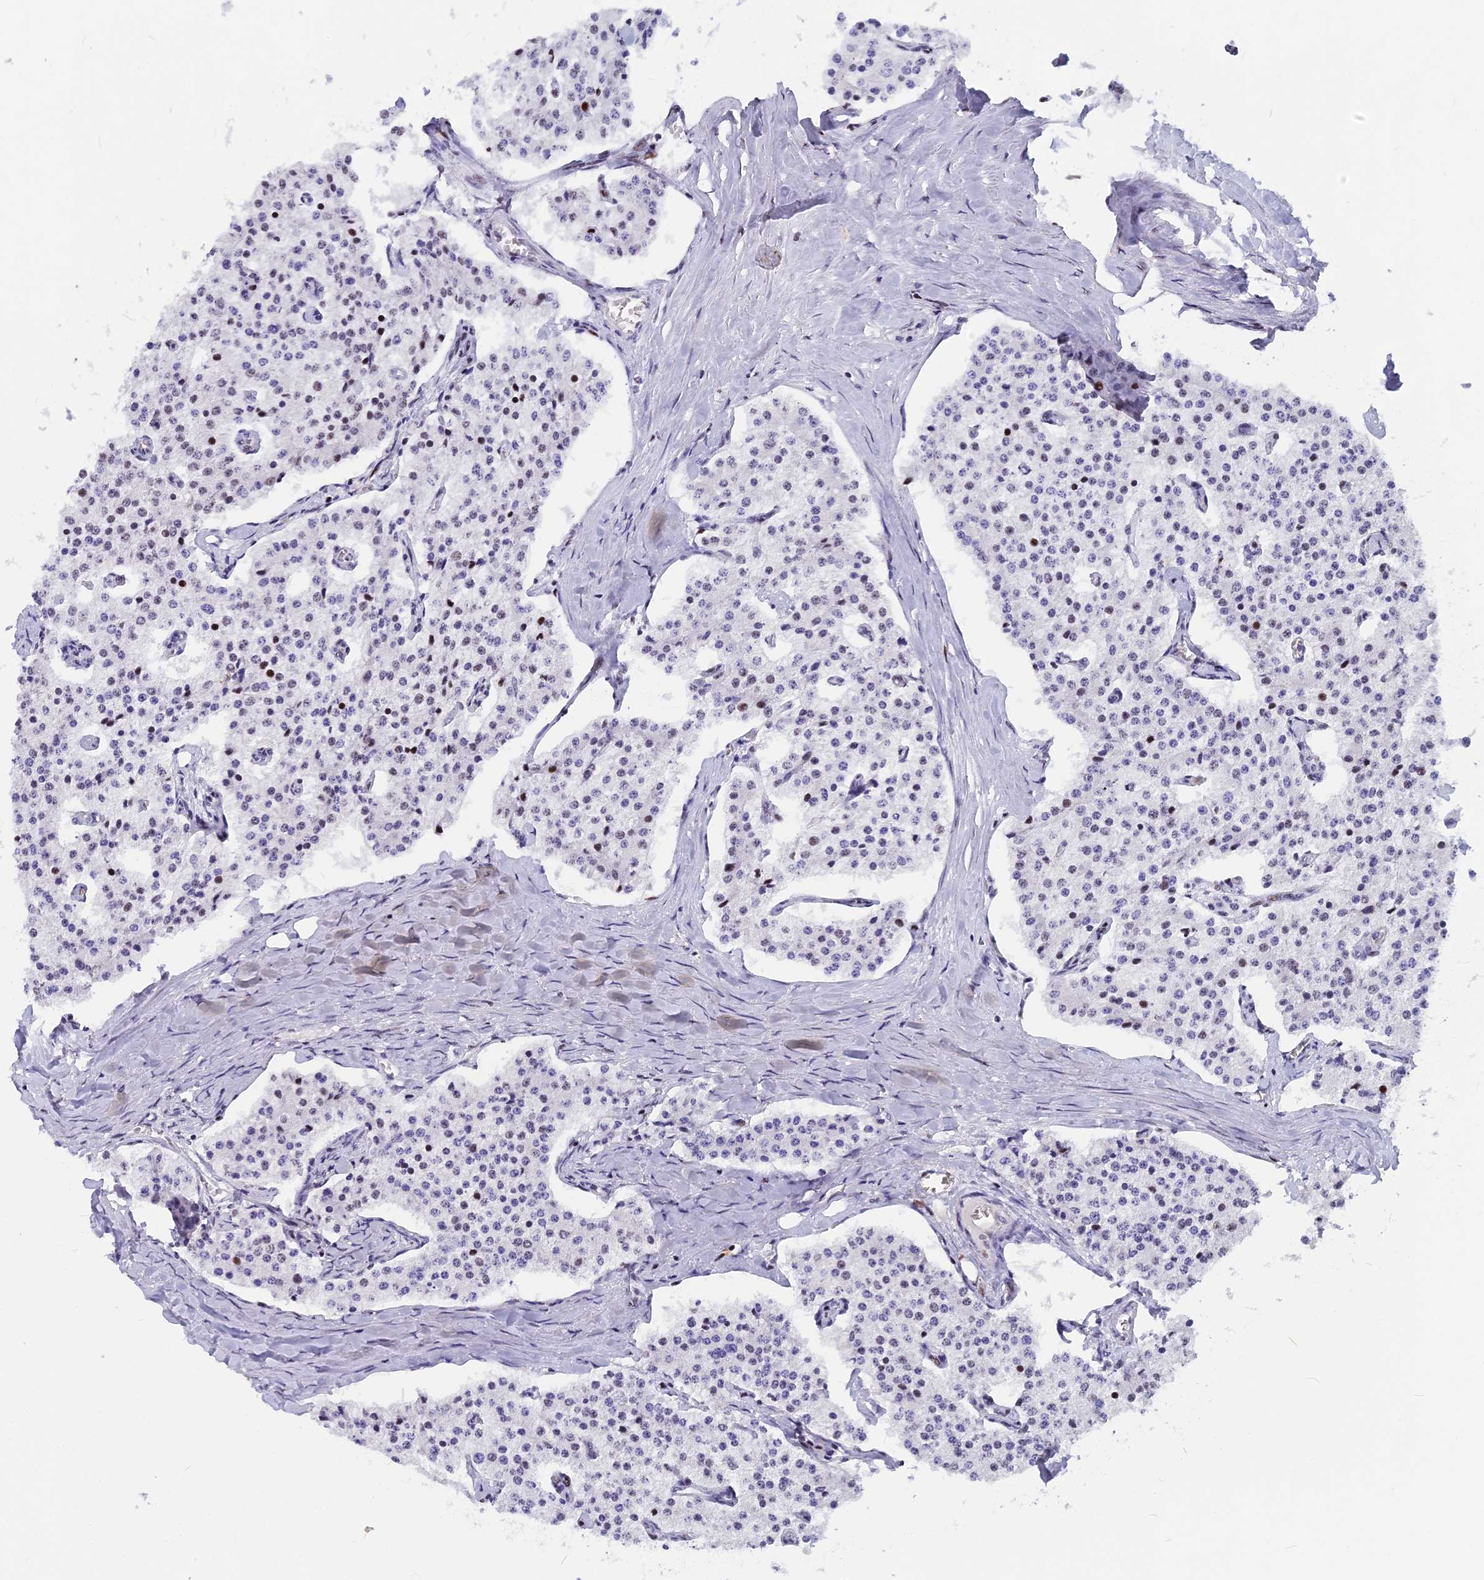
{"staining": {"intensity": "moderate", "quantity": "<25%", "location": "nuclear"}, "tissue": "carcinoid", "cell_type": "Tumor cells", "image_type": "cancer", "snomed": [{"axis": "morphology", "description": "Carcinoid, malignant, NOS"}, {"axis": "topography", "description": "Colon"}], "caption": "Approximately <25% of tumor cells in human carcinoid show moderate nuclear protein expression as visualized by brown immunohistochemical staining.", "gene": "NSA2", "patient": {"sex": "female", "age": 52}}